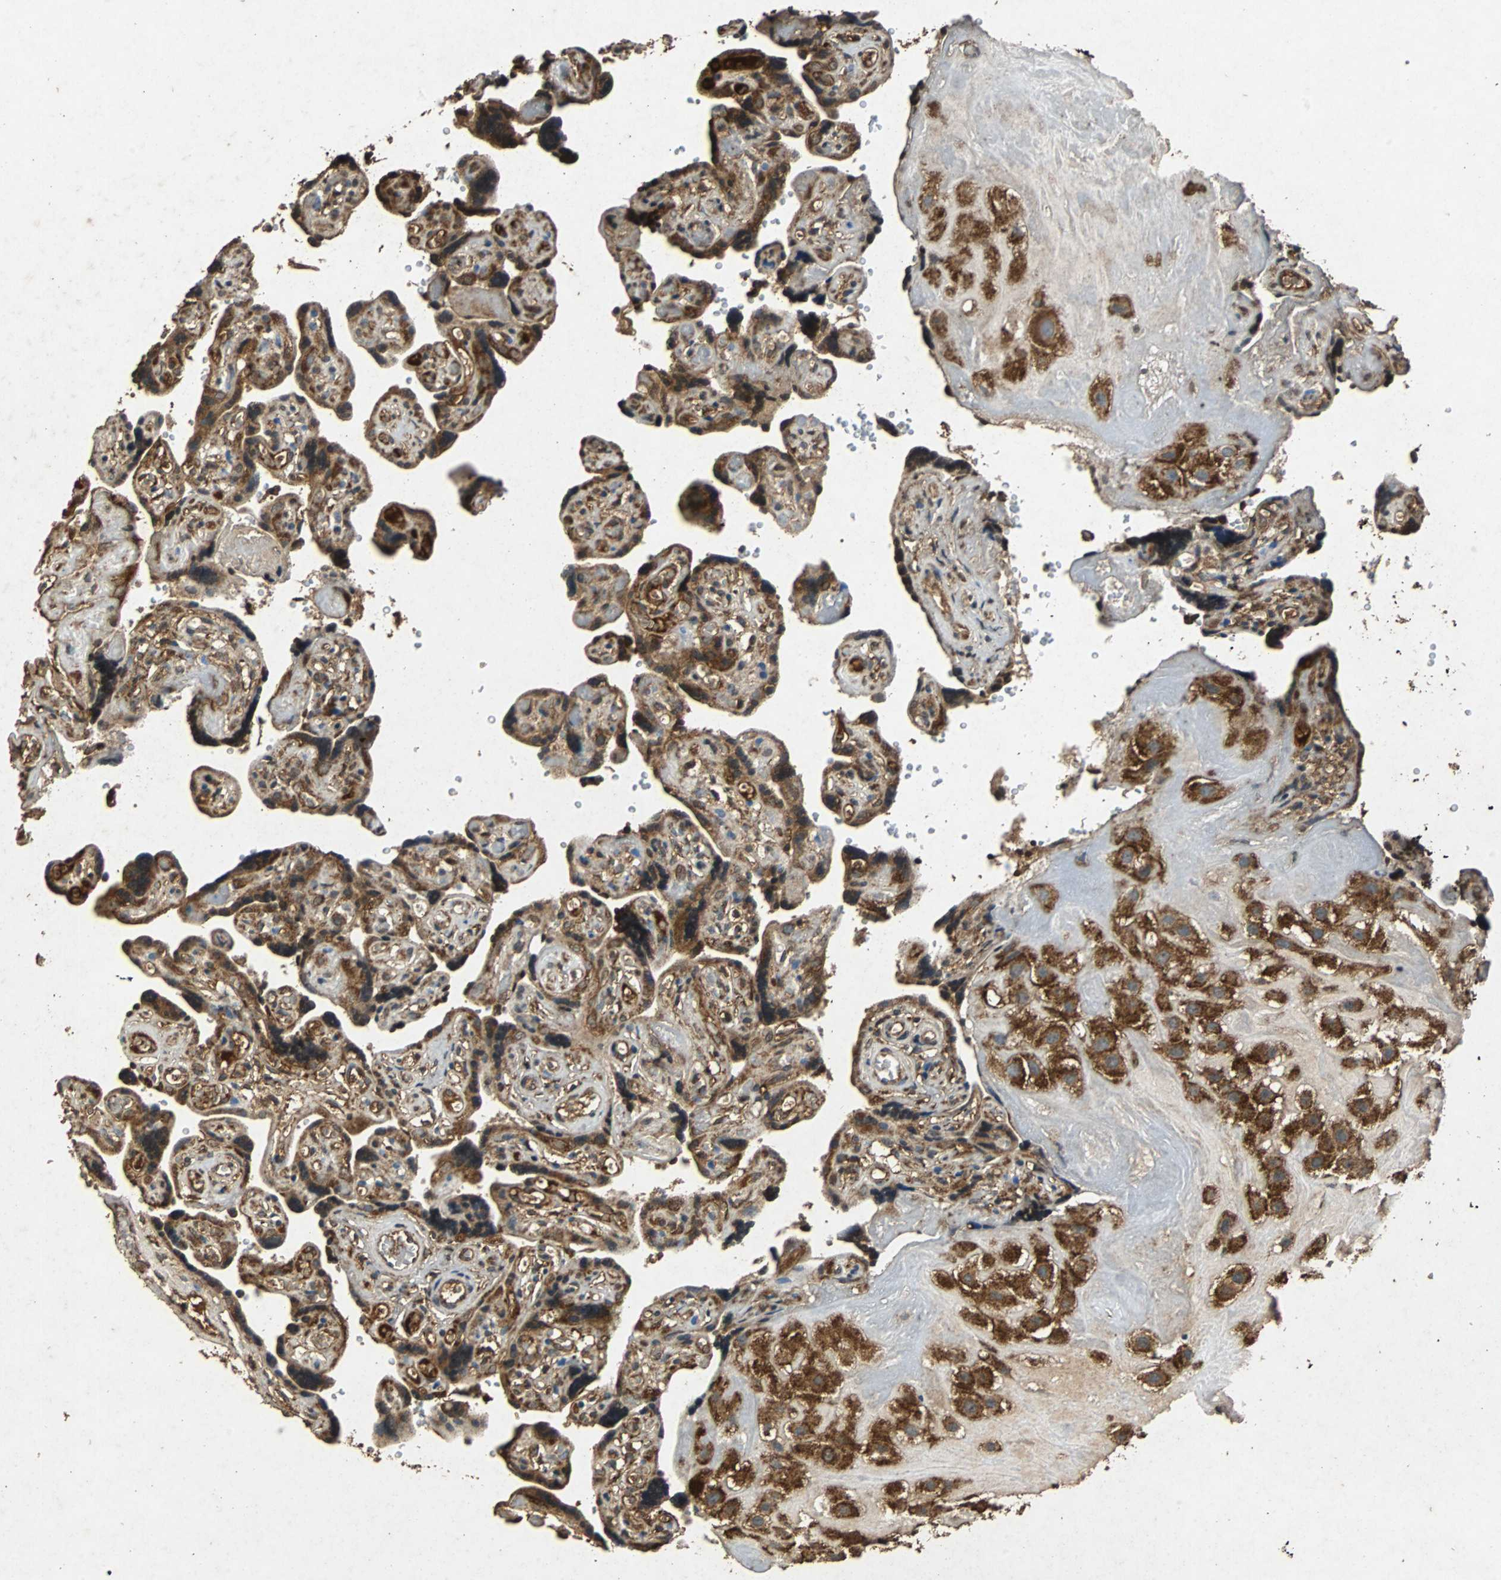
{"staining": {"intensity": "strong", "quantity": ">75%", "location": "cytoplasmic/membranous"}, "tissue": "placenta", "cell_type": "Decidual cells", "image_type": "normal", "snomed": [{"axis": "morphology", "description": "Normal tissue, NOS"}, {"axis": "topography", "description": "Placenta"}], "caption": "A high-resolution micrograph shows IHC staining of unremarkable placenta, which shows strong cytoplasmic/membranous expression in approximately >75% of decidual cells.", "gene": "NAA10", "patient": {"sex": "female", "age": 30}}